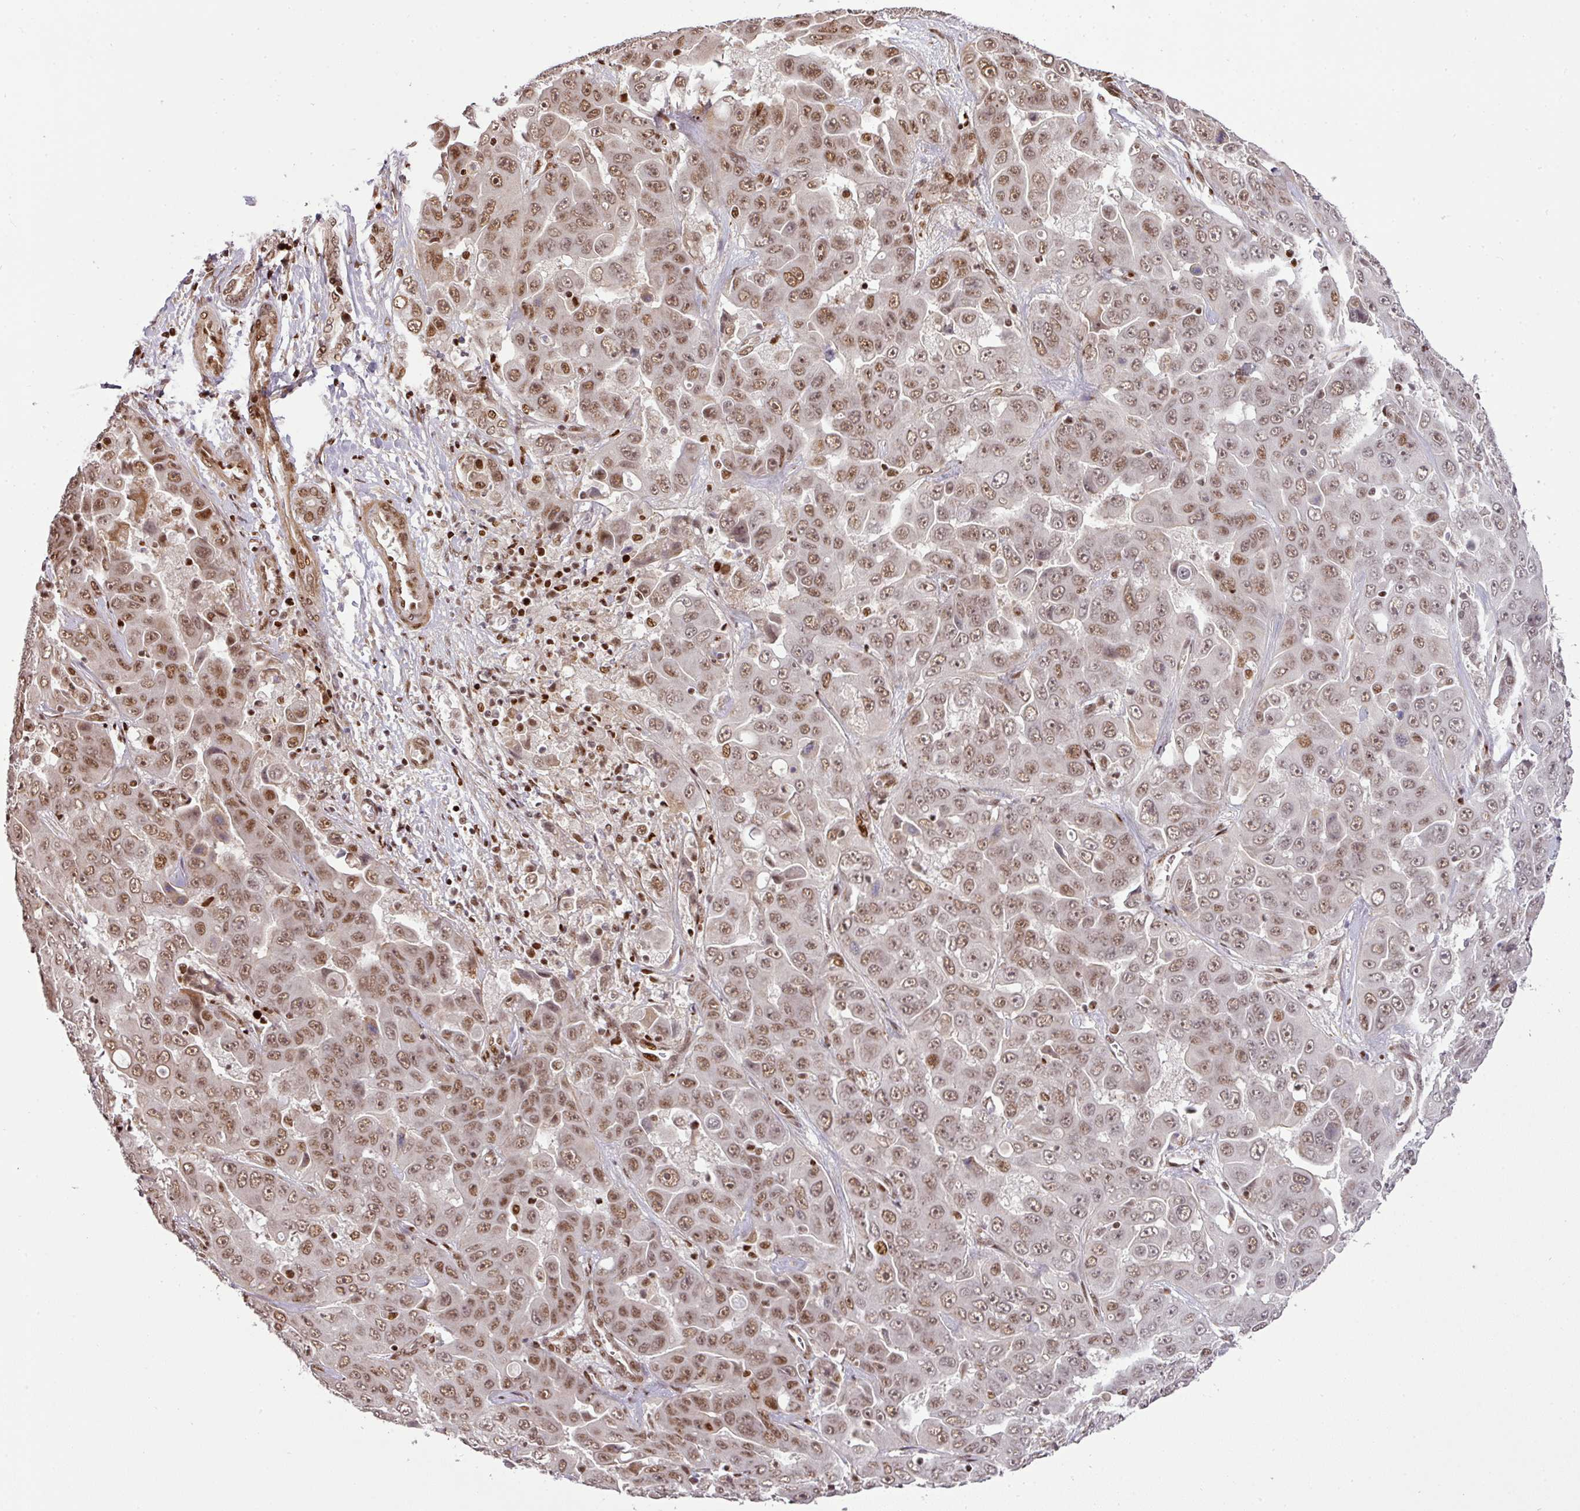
{"staining": {"intensity": "moderate", "quantity": ">75%", "location": "nuclear"}, "tissue": "liver cancer", "cell_type": "Tumor cells", "image_type": "cancer", "snomed": [{"axis": "morphology", "description": "Cholangiocarcinoma"}, {"axis": "topography", "description": "Liver"}], "caption": "A micrograph of liver cancer stained for a protein displays moderate nuclear brown staining in tumor cells.", "gene": "MYSM1", "patient": {"sex": "female", "age": 52}}